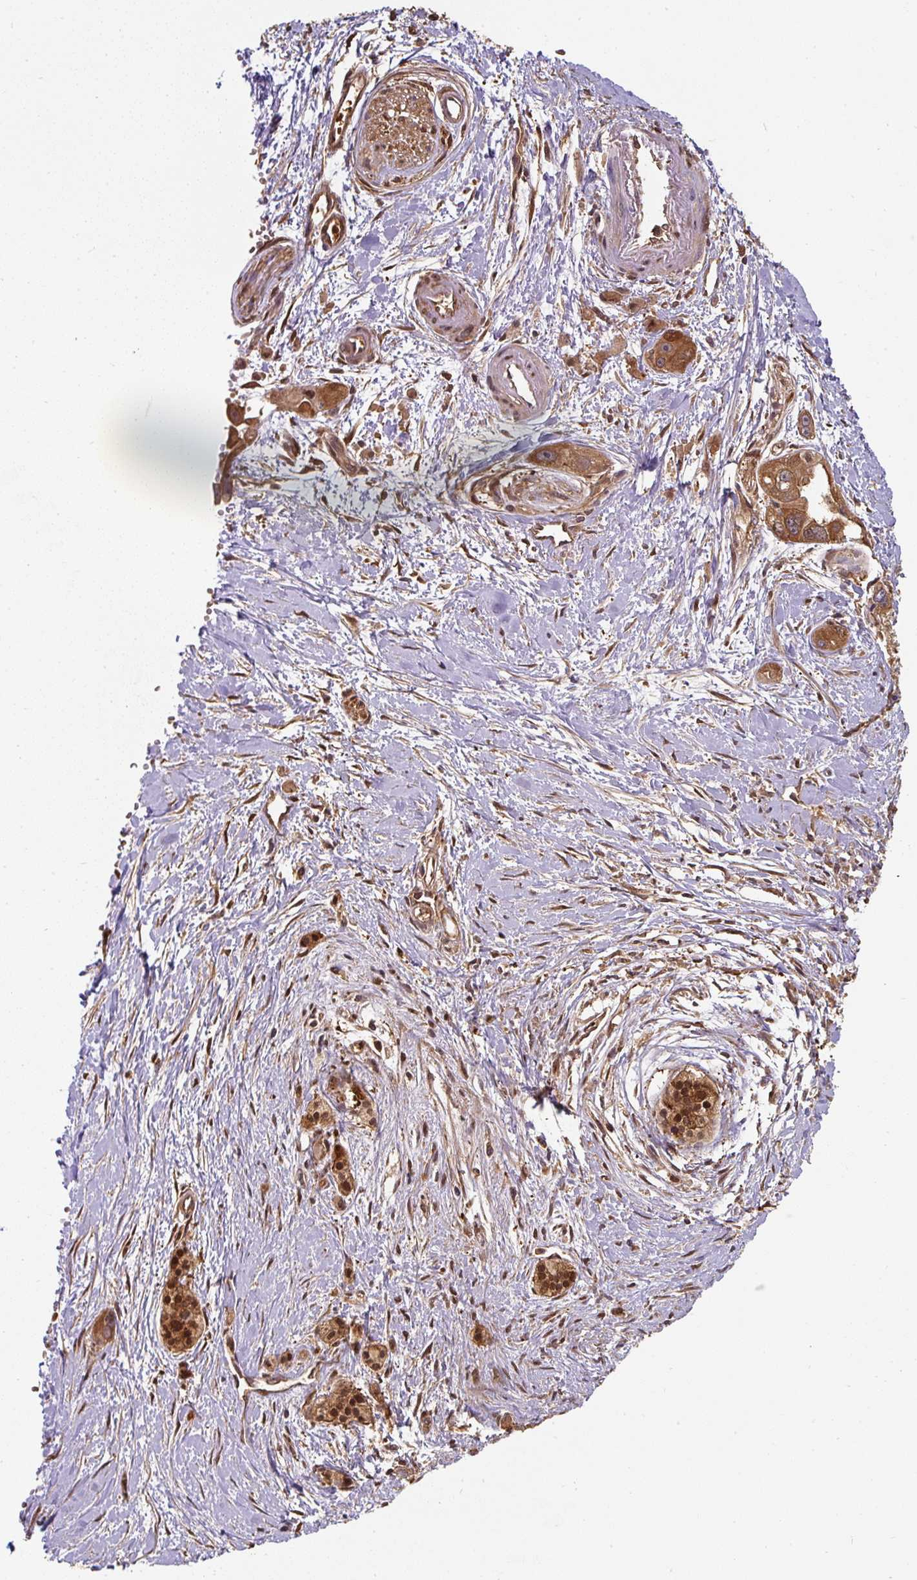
{"staining": {"intensity": "moderate", "quantity": ">75%", "location": "cytoplasmic/membranous"}, "tissue": "pancreatic cancer", "cell_type": "Tumor cells", "image_type": "cancer", "snomed": [{"axis": "morphology", "description": "Adenocarcinoma, NOS"}, {"axis": "topography", "description": "Pancreas"}], "caption": "Tumor cells display medium levels of moderate cytoplasmic/membranous positivity in approximately >75% of cells in pancreatic adenocarcinoma.", "gene": "ST13", "patient": {"sex": "female", "age": 50}}